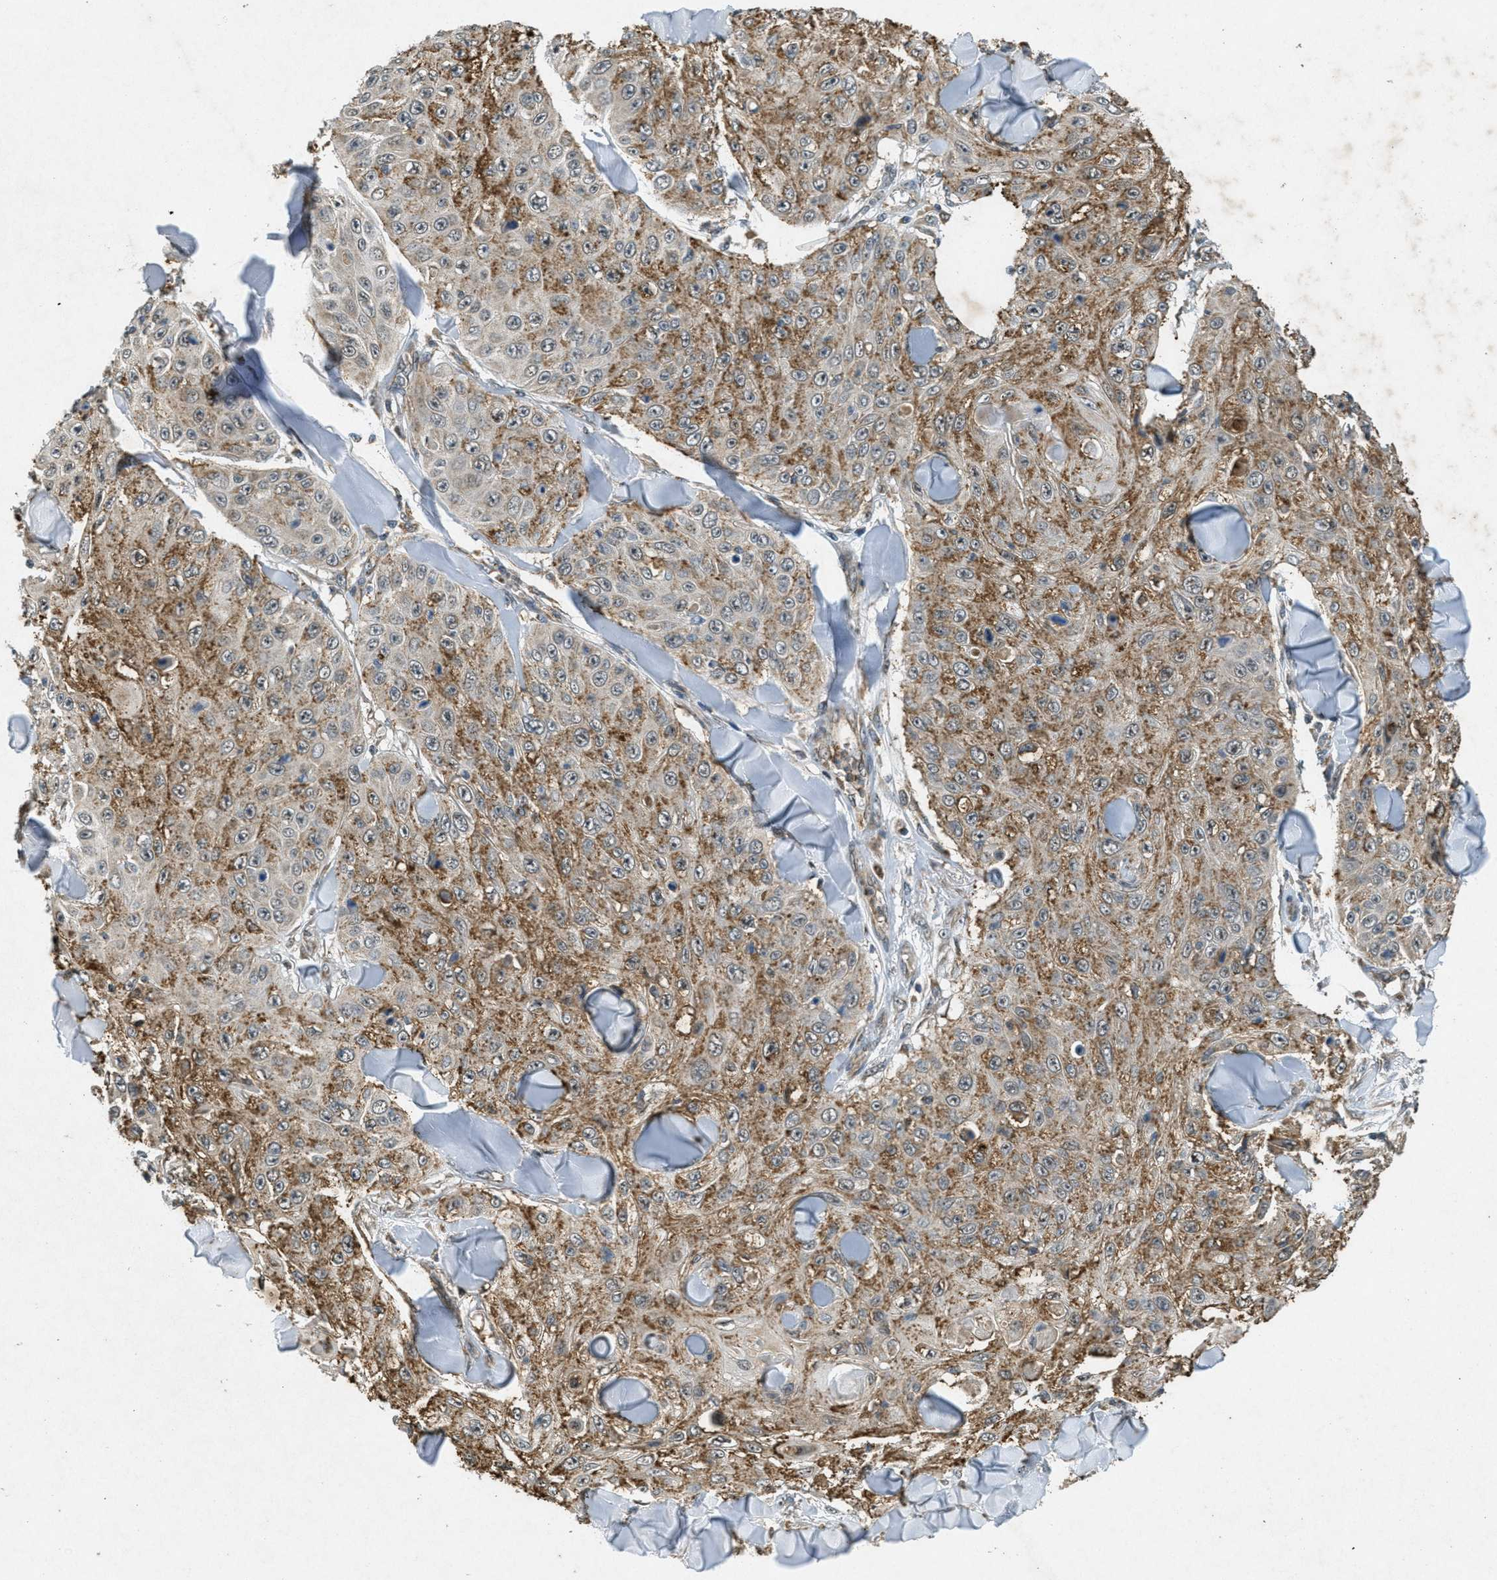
{"staining": {"intensity": "moderate", "quantity": ">75%", "location": "cytoplasmic/membranous"}, "tissue": "skin cancer", "cell_type": "Tumor cells", "image_type": "cancer", "snomed": [{"axis": "morphology", "description": "Squamous cell carcinoma, NOS"}, {"axis": "topography", "description": "Skin"}], "caption": "Protein expression by immunohistochemistry shows moderate cytoplasmic/membranous staining in about >75% of tumor cells in skin cancer.", "gene": "PPP1R15A", "patient": {"sex": "male", "age": 86}}